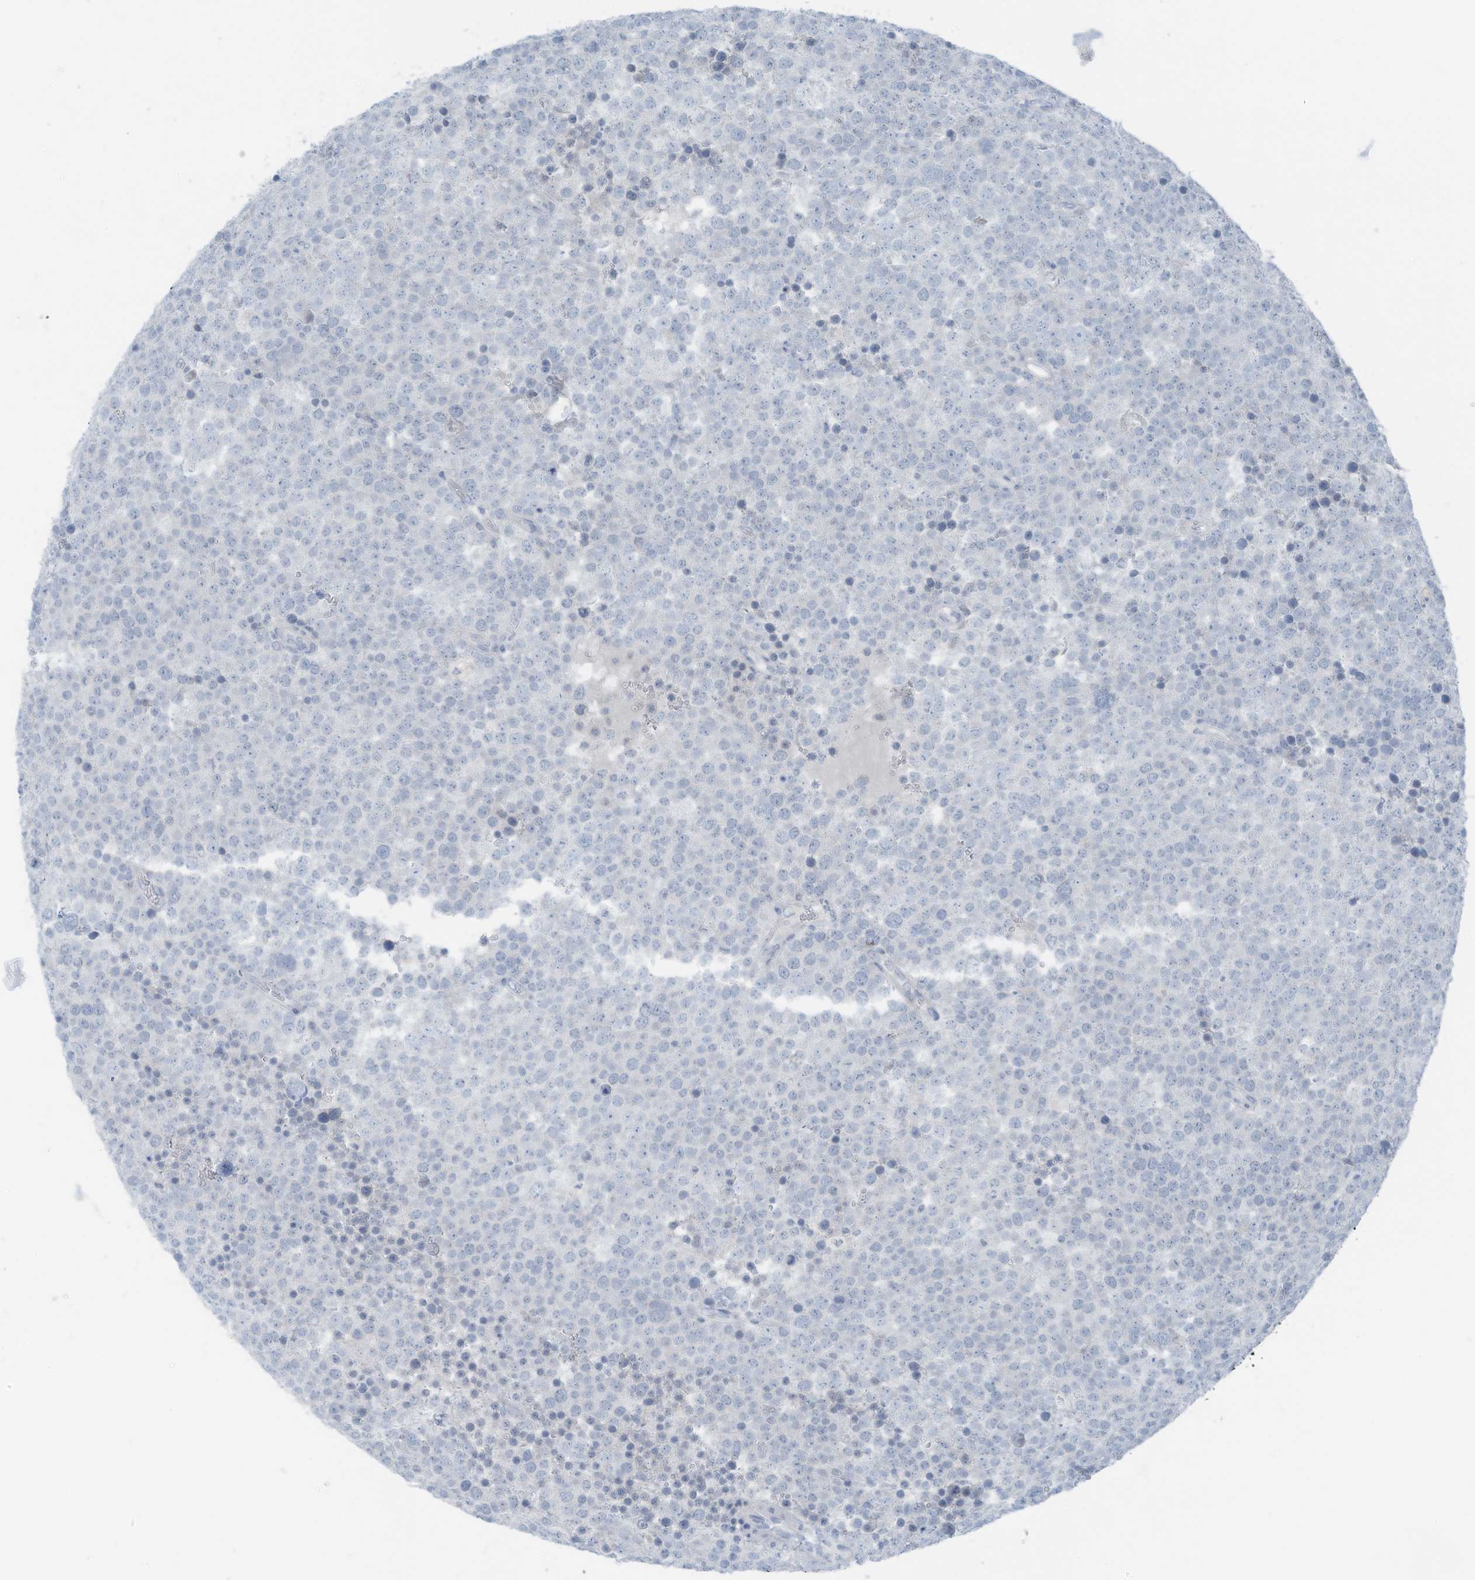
{"staining": {"intensity": "negative", "quantity": "none", "location": "none"}, "tissue": "testis cancer", "cell_type": "Tumor cells", "image_type": "cancer", "snomed": [{"axis": "morphology", "description": "Seminoma, NOS"}, {"axis": "topography", "description": "Testis"}], "caption": "An image of testis seminoma stained for a protein demonstrates no brown staining in tumor cells.", "gene": "SLC25A43", "patient": {"sex": "male", "age": 71}}